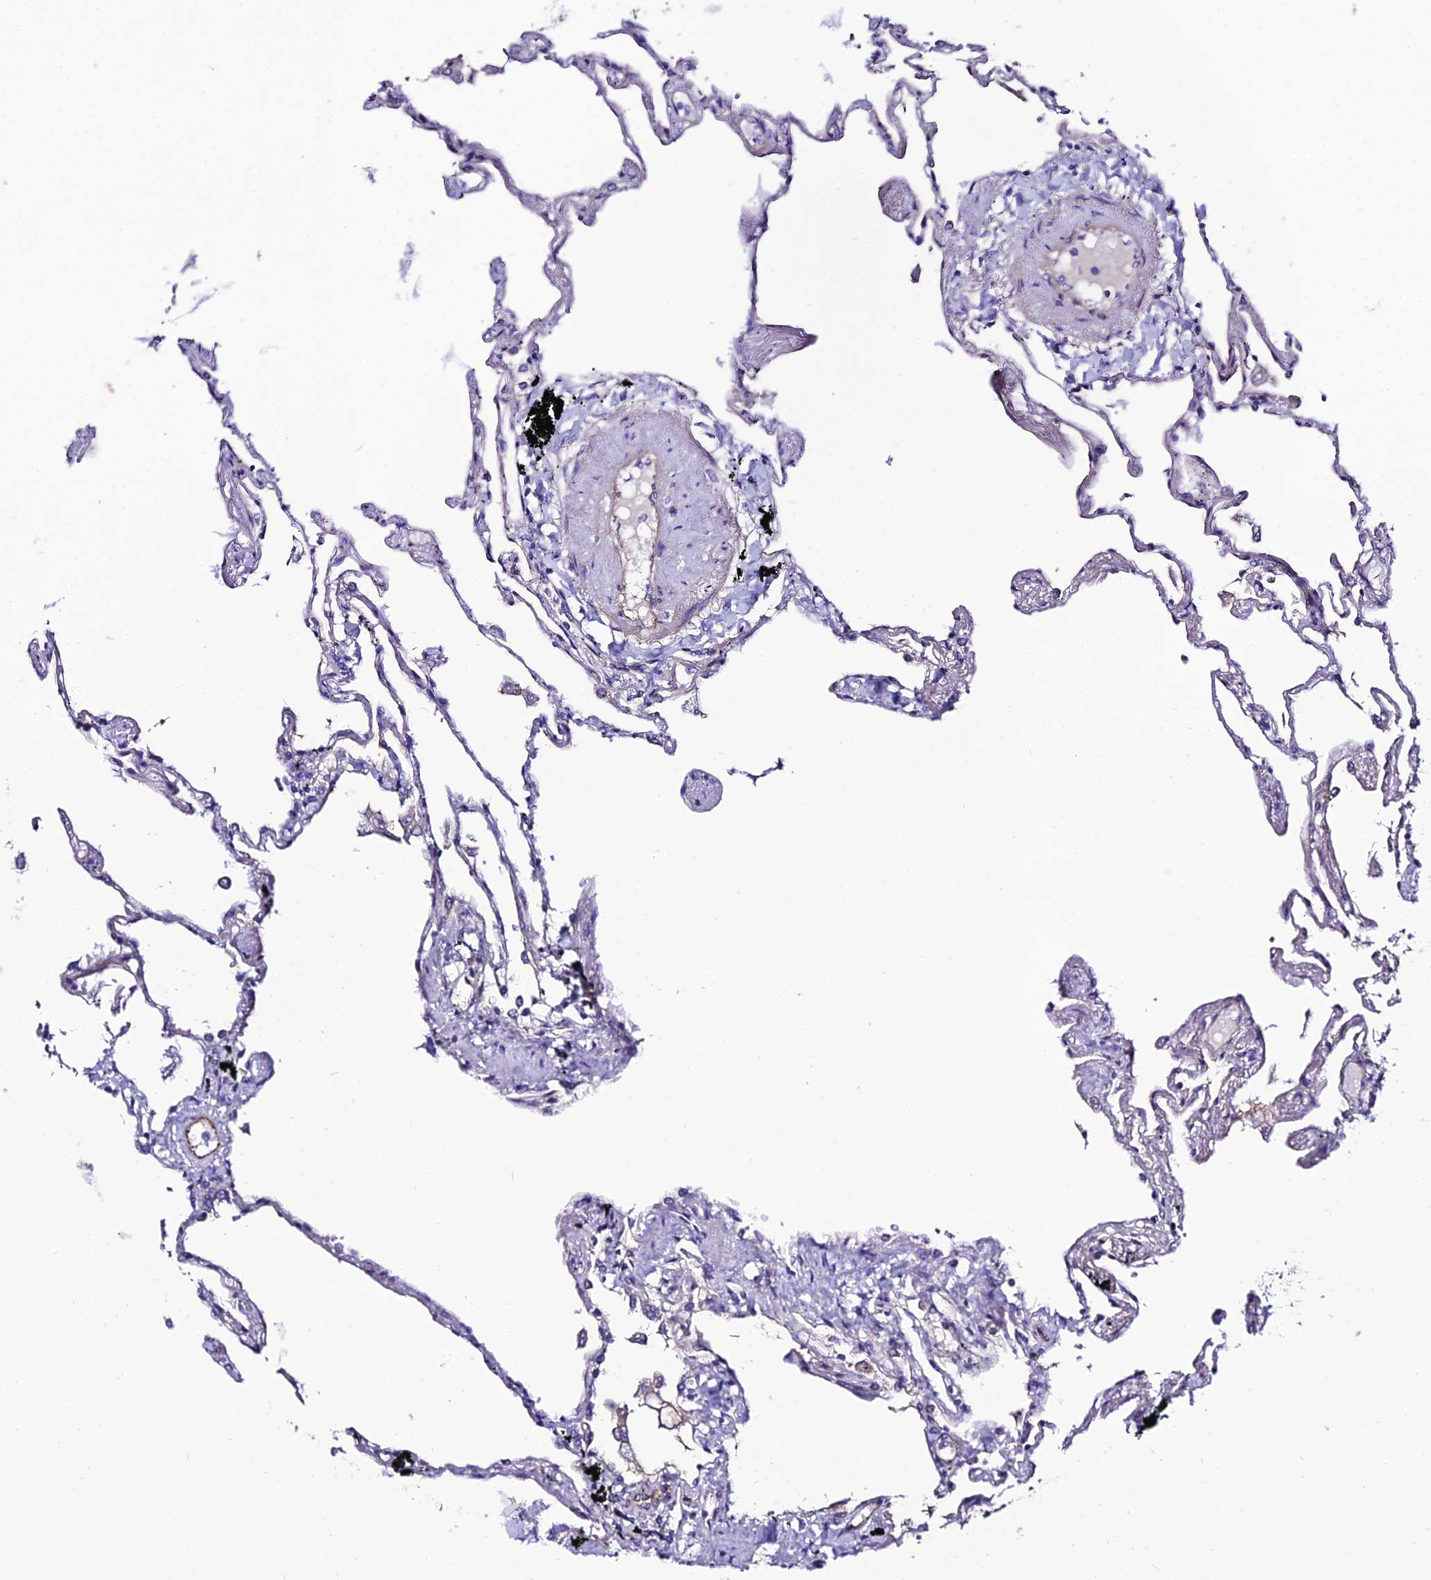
{"staining": {"intensity": "moderate", "quantity": "<25%", "location": "nuclear"}, "tissue": "lung", "cell_type": "Alveolar cells", "image_type": "normal", "snomed": [{"axis": "morphology", "description": "Normal tissue, NOS"}, {"axis": "topography", "description": "Lung"}], "caption": "Immunohistochemistry (IHC) image of normal human lung stained for a protein (brown), which reveals low levels of moderate nuclear expression in about <25% of alveolar cells.", "gene": "SYT15B", "patient": {"sex": "female", "age": 67}}